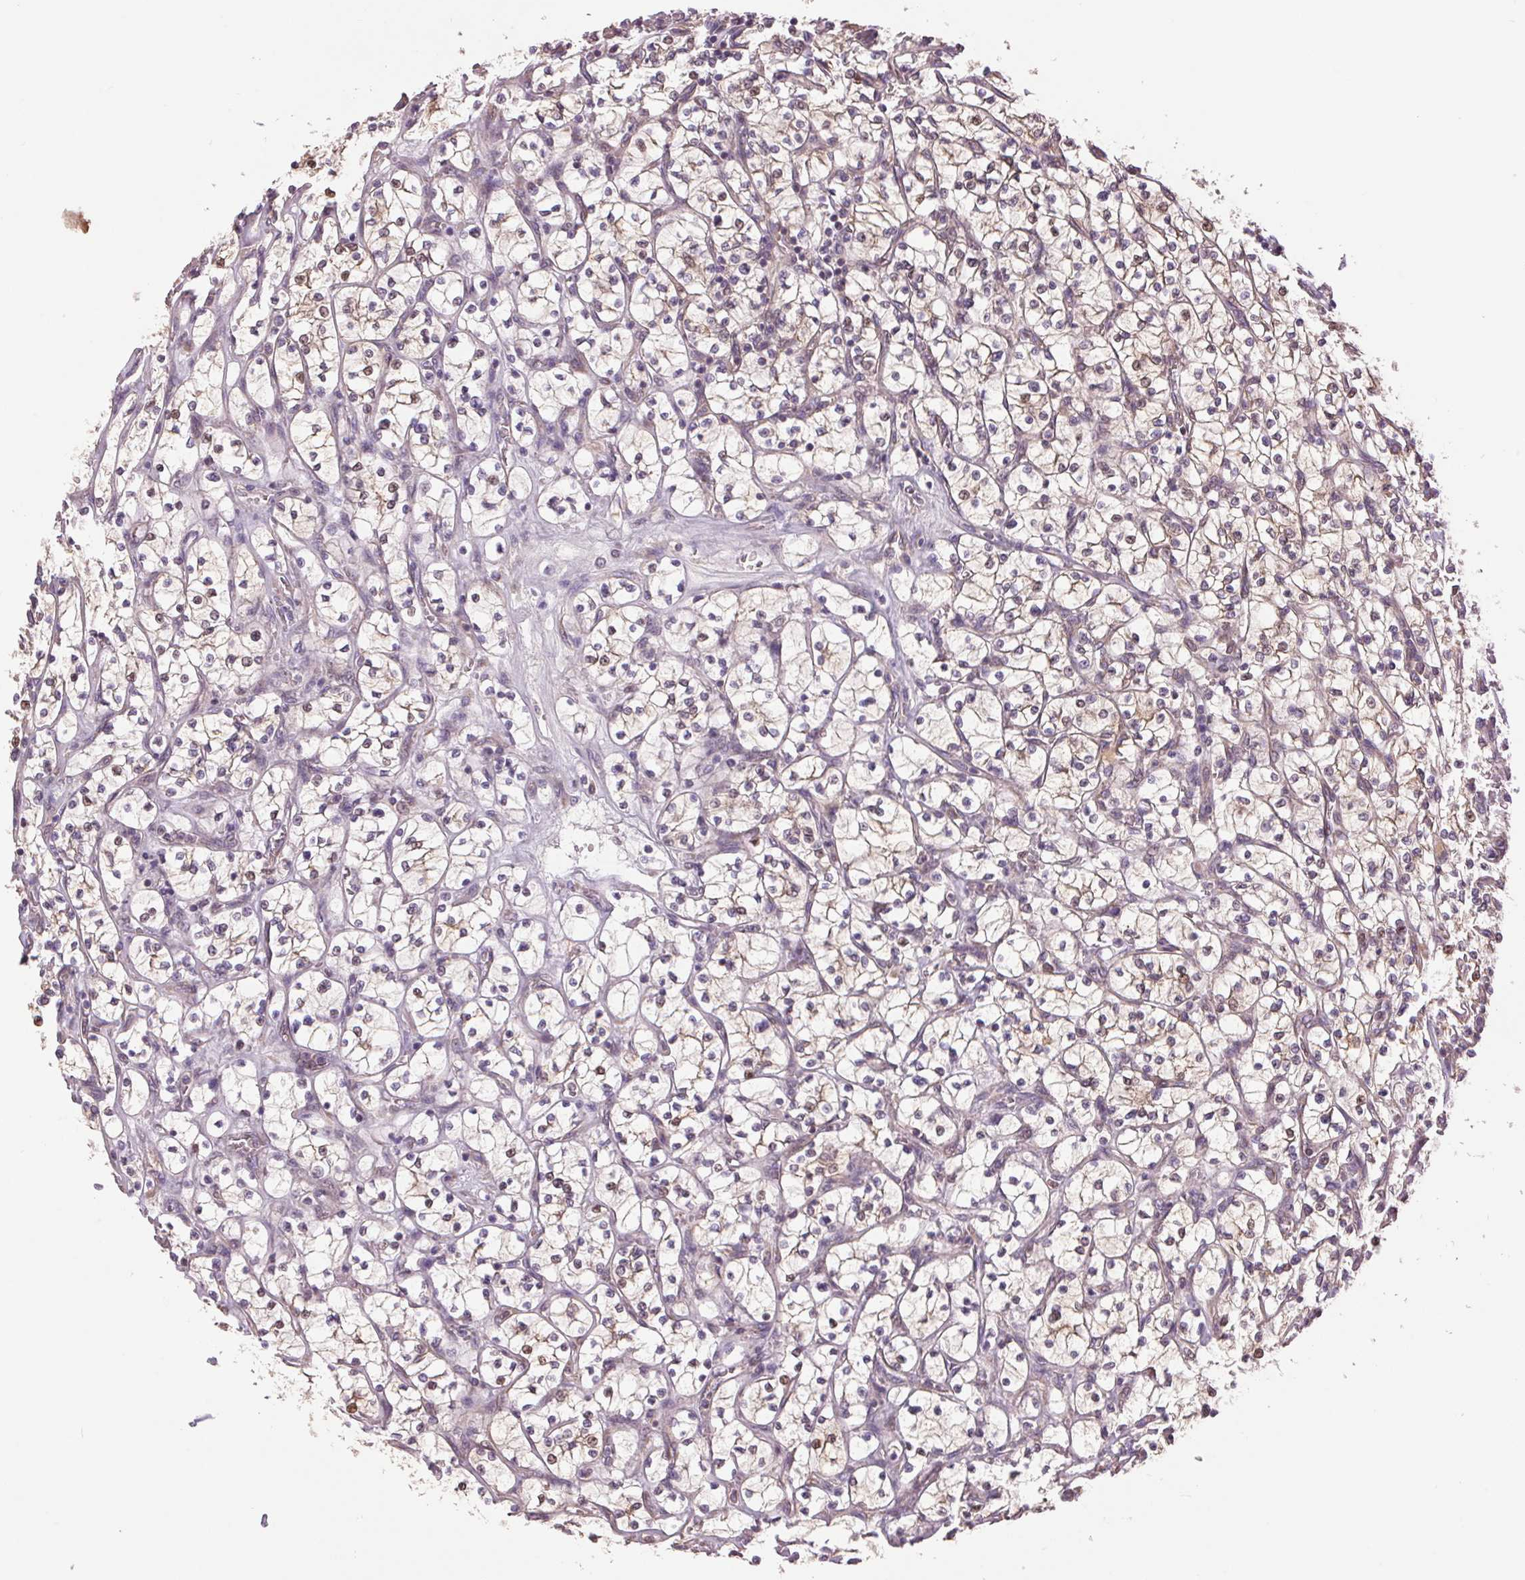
{"staining": {"intensity": "weak", "quantity": "25%-75%", "location": "cytoplasmic/membranous"}, "tissue": "renal cancer", "cell_type": "Tumor cells", "image_type": "cancer", "snomed": [{"axis": "morphology", "description": "Adenocarcinoma, NOS"}, {"axis": "topography", "description": "Kidney"}], "caption": "A histopathology image of human renal cancer (adenocarcinoma) stained for a protein shows weak cytoplasmic/membranous brown staining in tumor cells. (DAB IHC, brown staining for protein, blue staining for nuclei).", "gene": "DGUOK", "patient": {"sex": "female", "age": 64}}